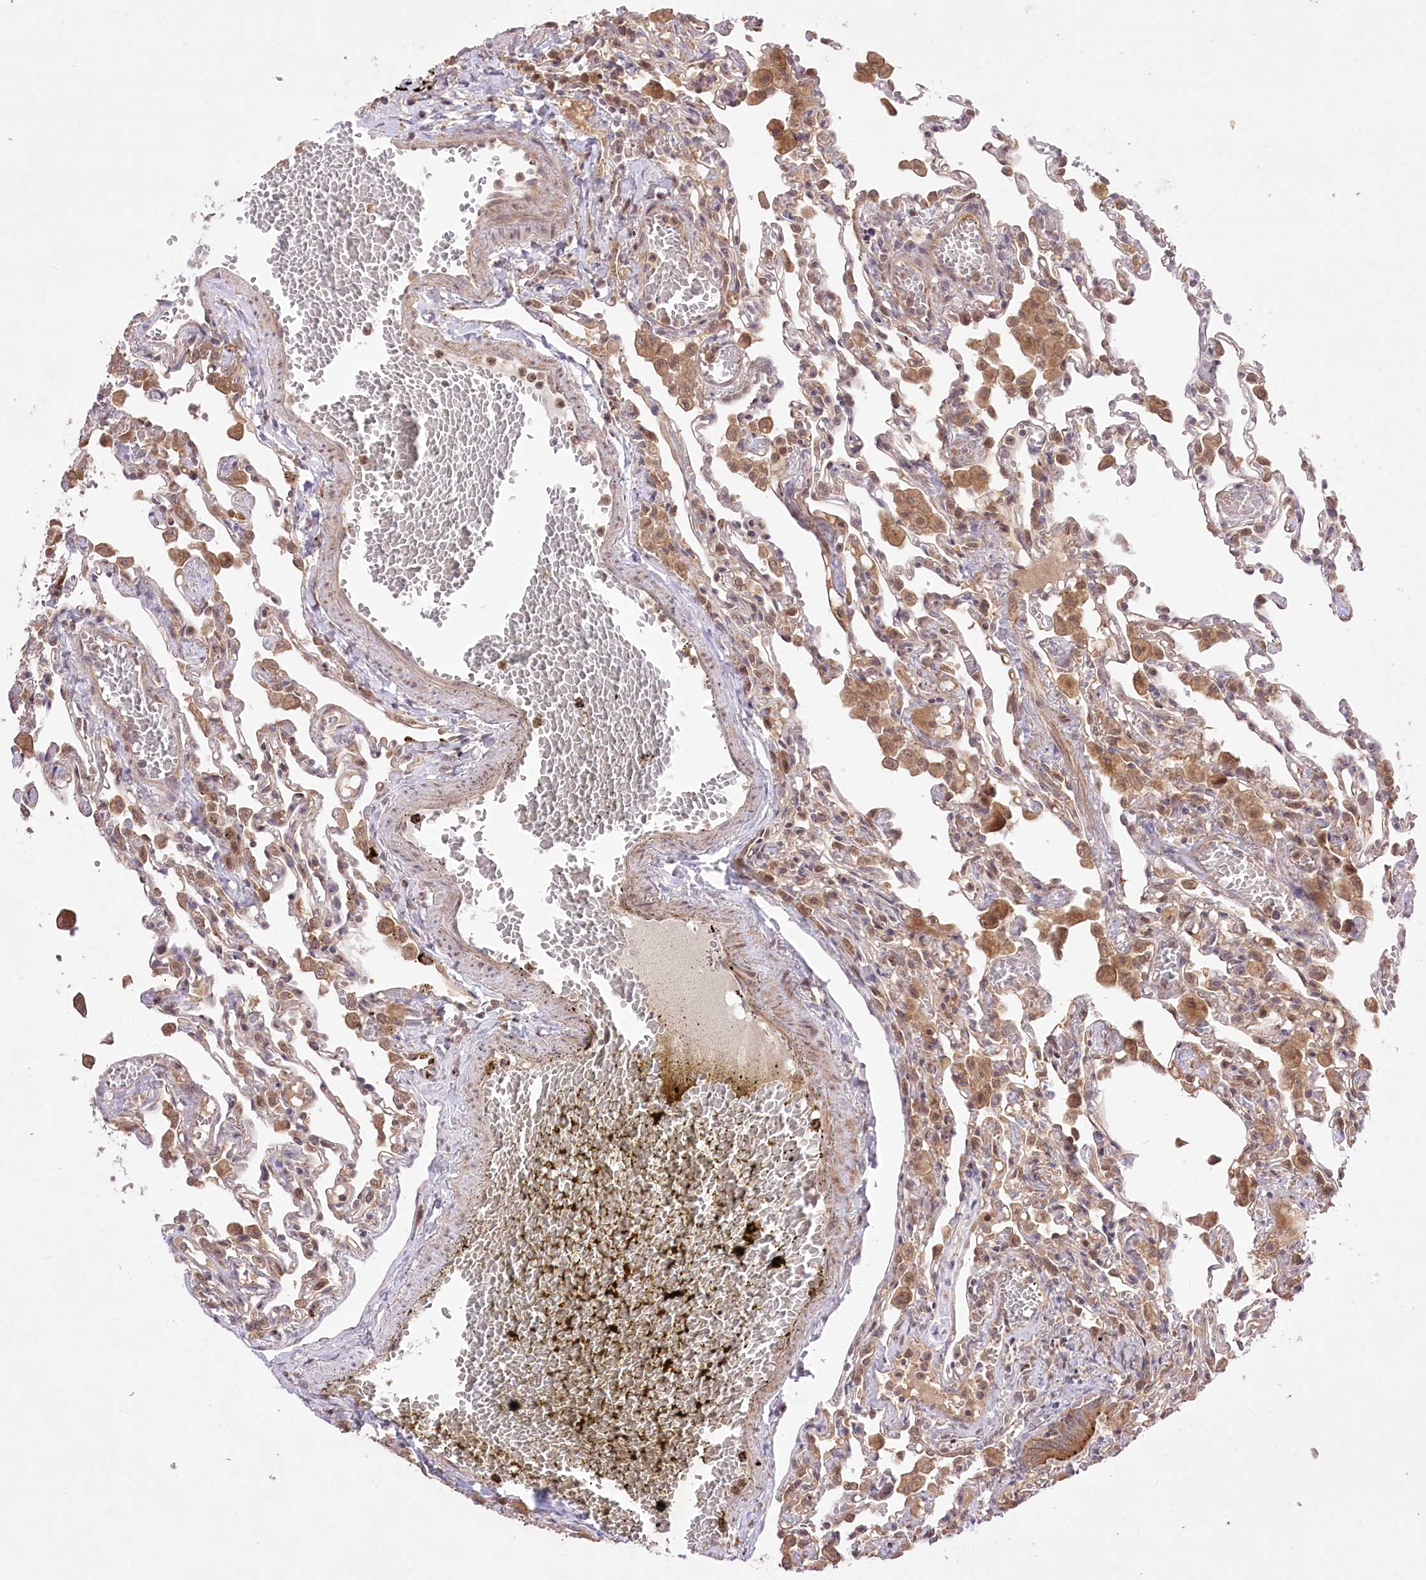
{"staining": {"intensity": "weak", "quantity": "25%-75%", "location": "cytoplasmic/membranous"}, "tissue": "lung", "cell_type": "Alveolar cells", "image_type": "normal", "snomed": [{"axis": "morphology", "description": "Normal tissue, NOS"}, {"axis": "topography", "description": "Bronchus"}, {"axis": "topography", "description": "Lung"}], "caption": "IHC of unremarkable lung exhibits low levels of weak cytoplasmic/membranous expression in about 25%-75% of alveolar cells.", "gene": "HELT", "patient": {"sex": "female", "age": 49}}